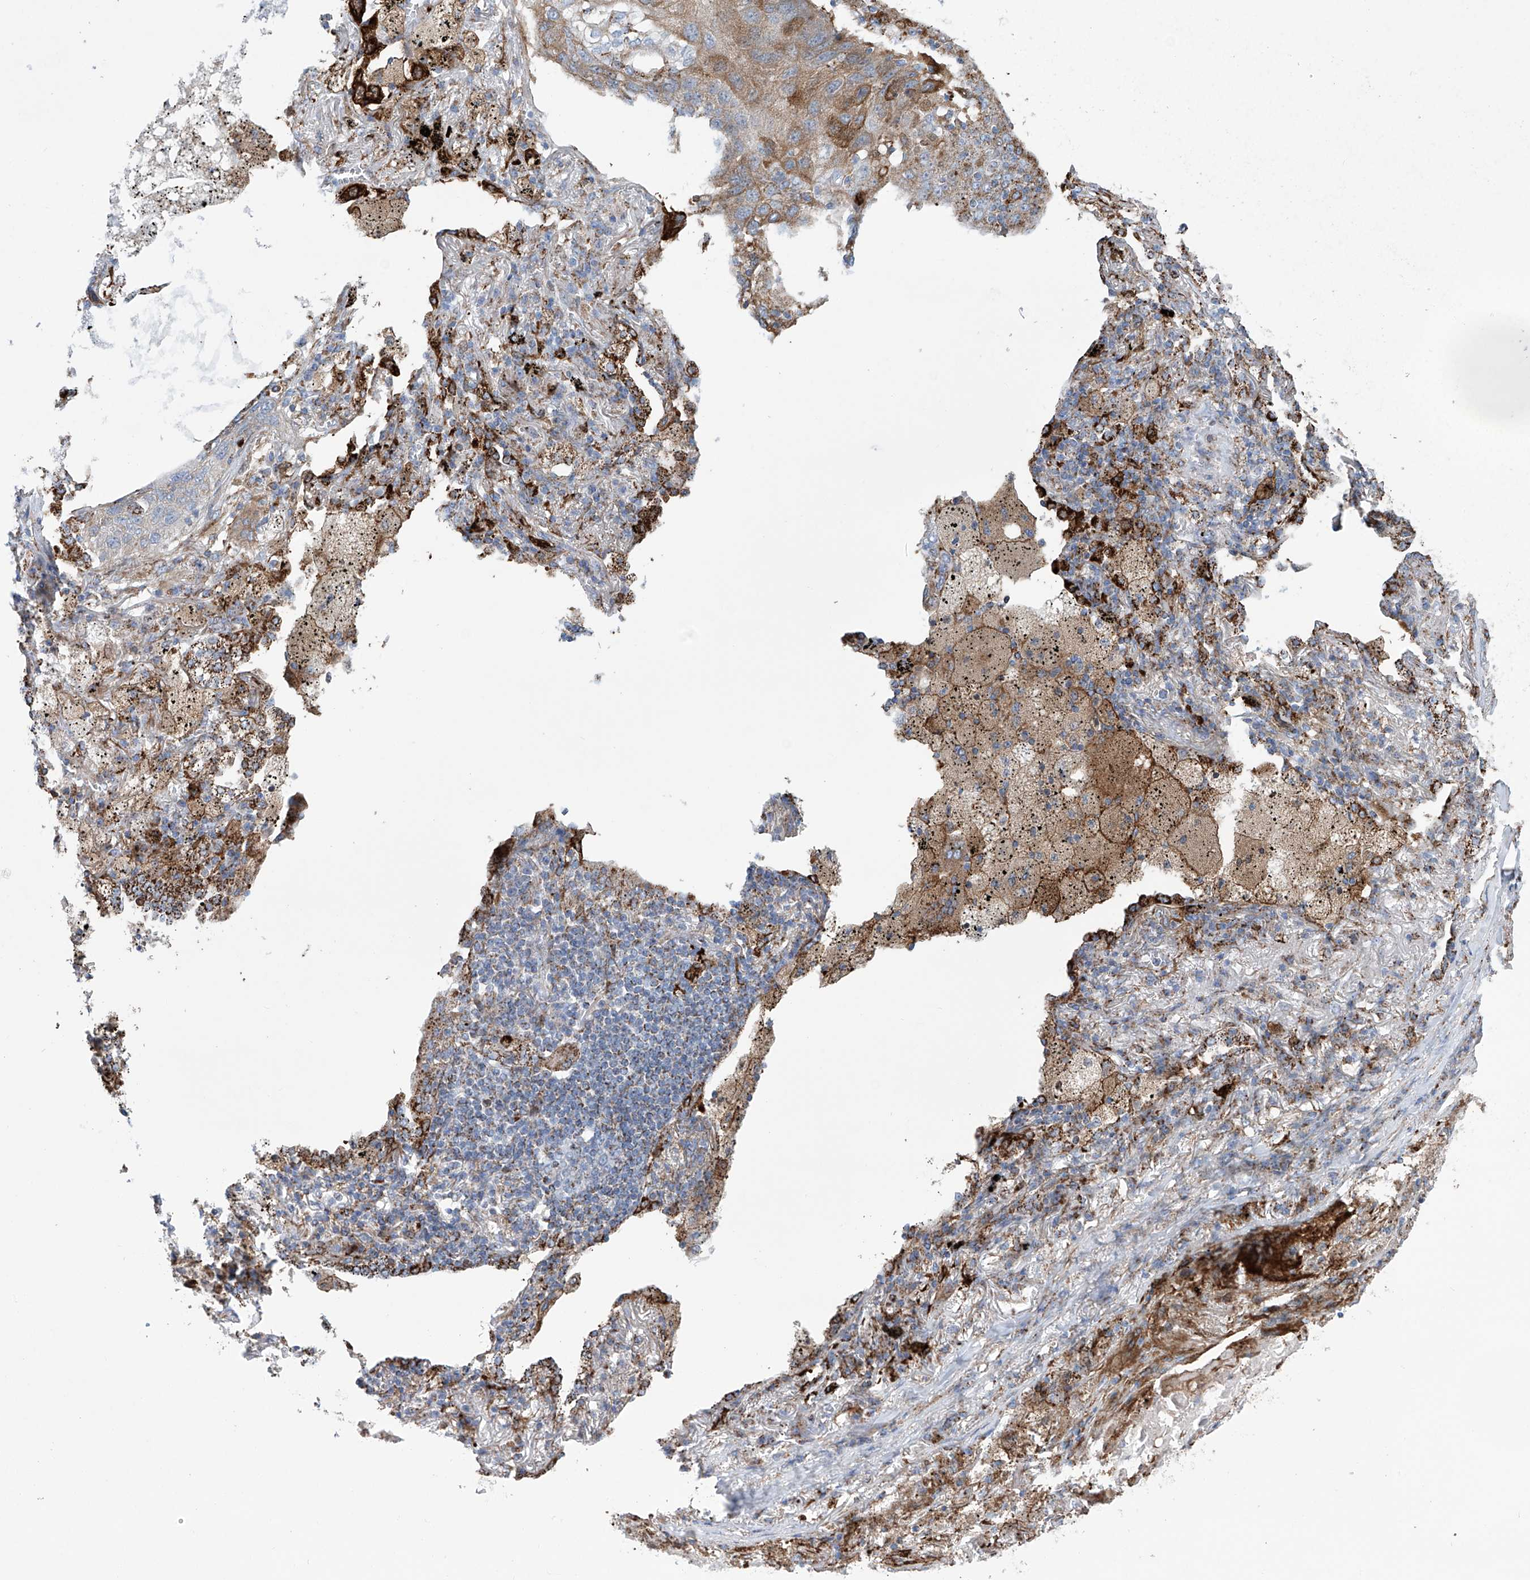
{"staining": {"intensity": "moderate", "quantity": "25%-75%", "location": "cytoplasmic/membranous"}, "tissue": "lung cancer", "cell_type": "Tumor cells", "image_type": "cancer", "snomed": [{"axis": "morphology", "description": "Squamous cell carcinoma, NOS"}, {"axis": "topography", "description": "Lung"}], "caption": "Lung cancer stained for a protein shows moderate cytoplasmic/membranous positivity in tumor cells.", "gene": "ALDH6A1", "patient": {"sex": "female", "age": 63}}